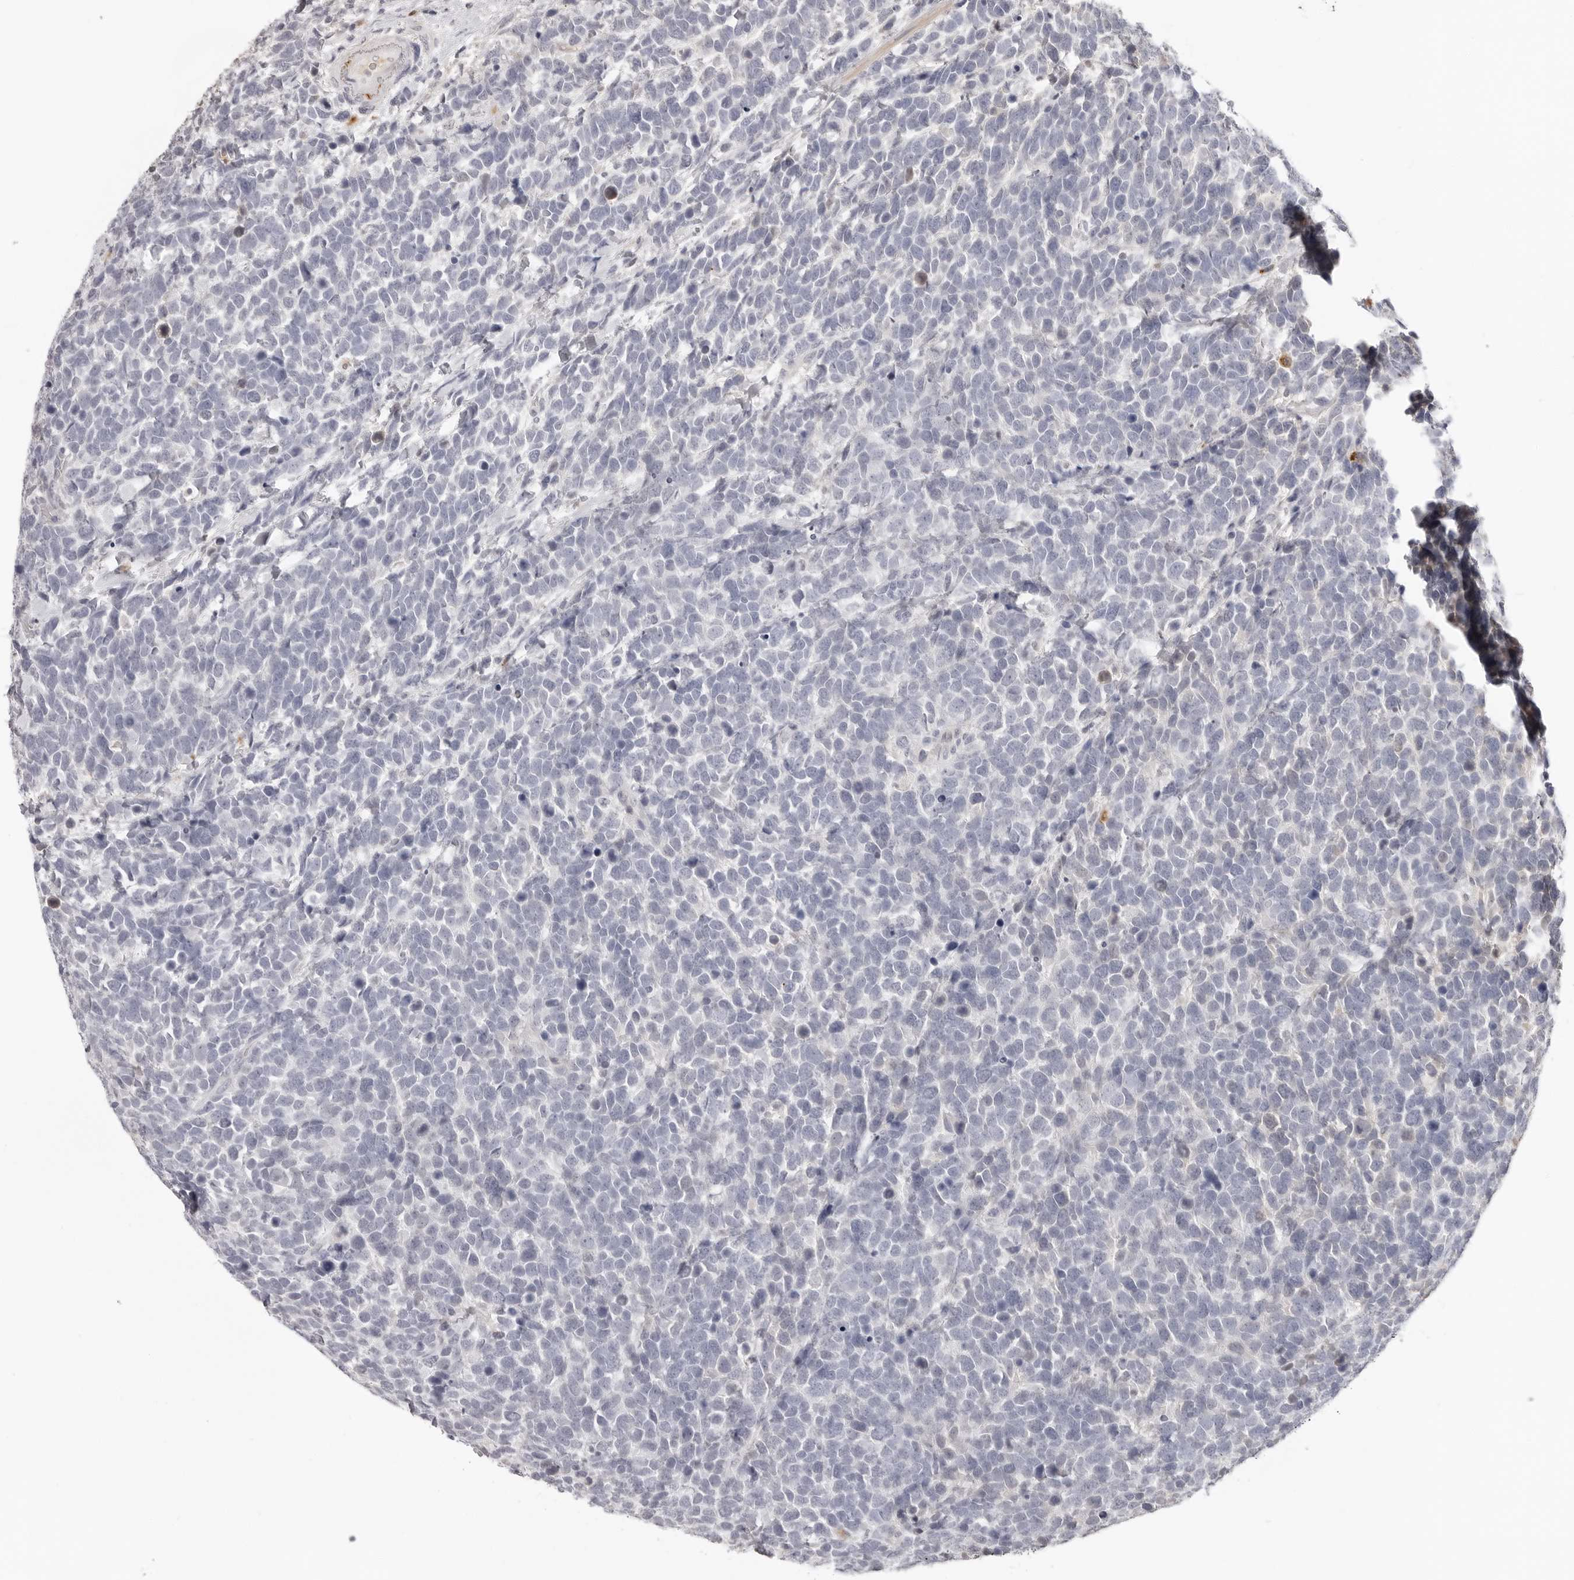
{"staining": {"intensity": "negative", "quantity": "none", "location": "none"}, "tissue": "urothelial cancer", "cell_type": "Tumor cells", "image_type": "cancer", "snomed": [{"axis": "morphology", "description": "Urothelial carcinoma, High grade"}, {"axis": "topography", "description": "Urinary bladder"}], "caption": "Immunohistochemistry of urothelial cancer demonstrates no expression in tumor cells.", "gene": "STRADB", "patient": {"sex": "female", "age": 82}}